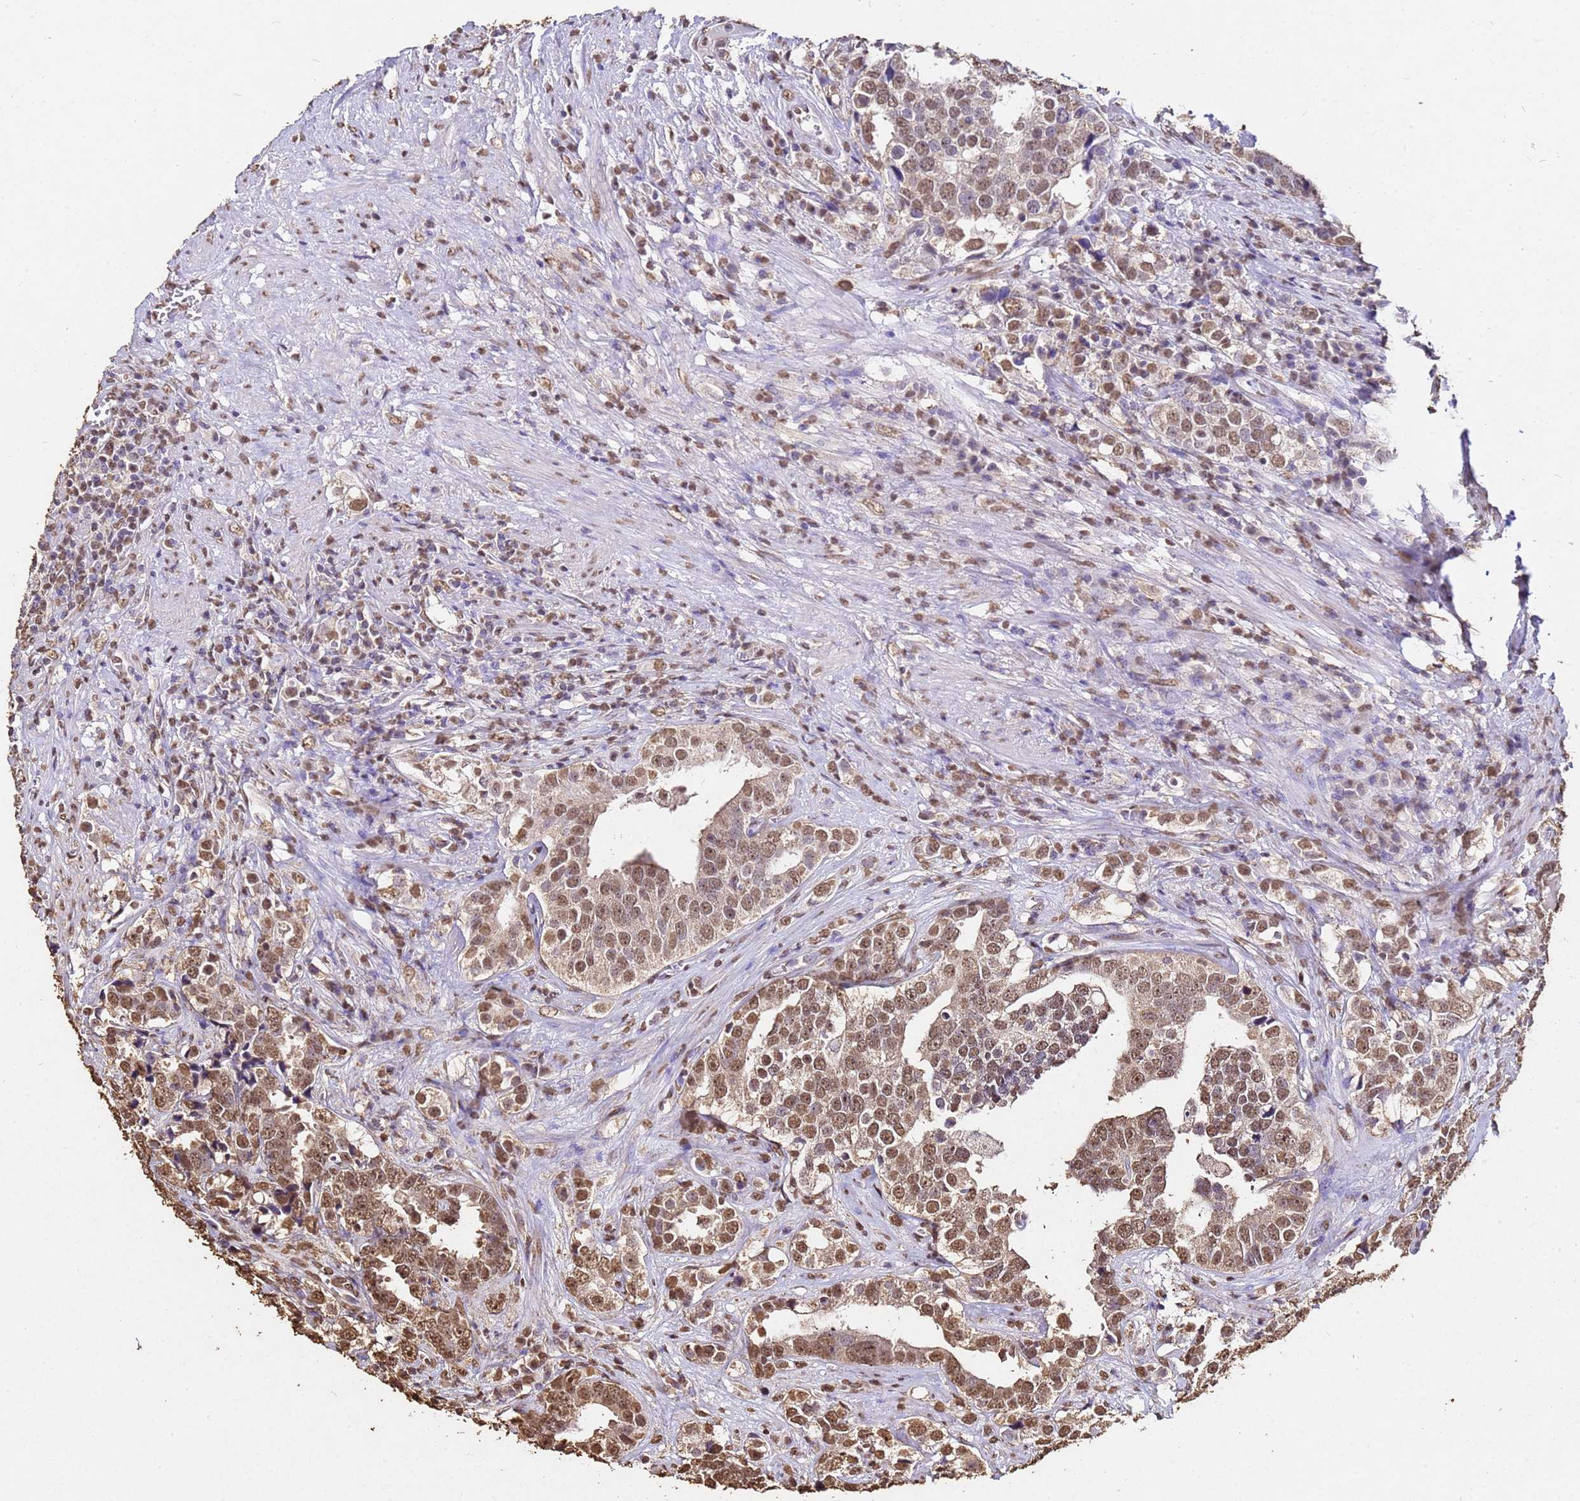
{"staining": {"intensity": "moderate", "quantity": ">75%", "location": "cytoplasmic/membranous,nuclear"}, "tissue": "prostate cancer", "cell_type": "Tumor cells", "image_type": "cancer", "snomed": [{"axis": "morphology", "description": "Adenocarcinoma, High grade"}, {"axis": "topography", "description": "Prostate"}], "caption": "Immunohistochemistry (IHC) photomicrograph of neoplastic tissue: adenocarcinoma (high-grade) (prostate) stained using immunohistochemistry demonstrates medium levels of moderate protein expression localized specifically in the cytoplasmic/membranous and nuclear of tumor cells, appearing as a cytoplasmic/membranous and nuclear brown color.", "gene": "MYOCD", "patient": {"sex": "male", "age": 71}}